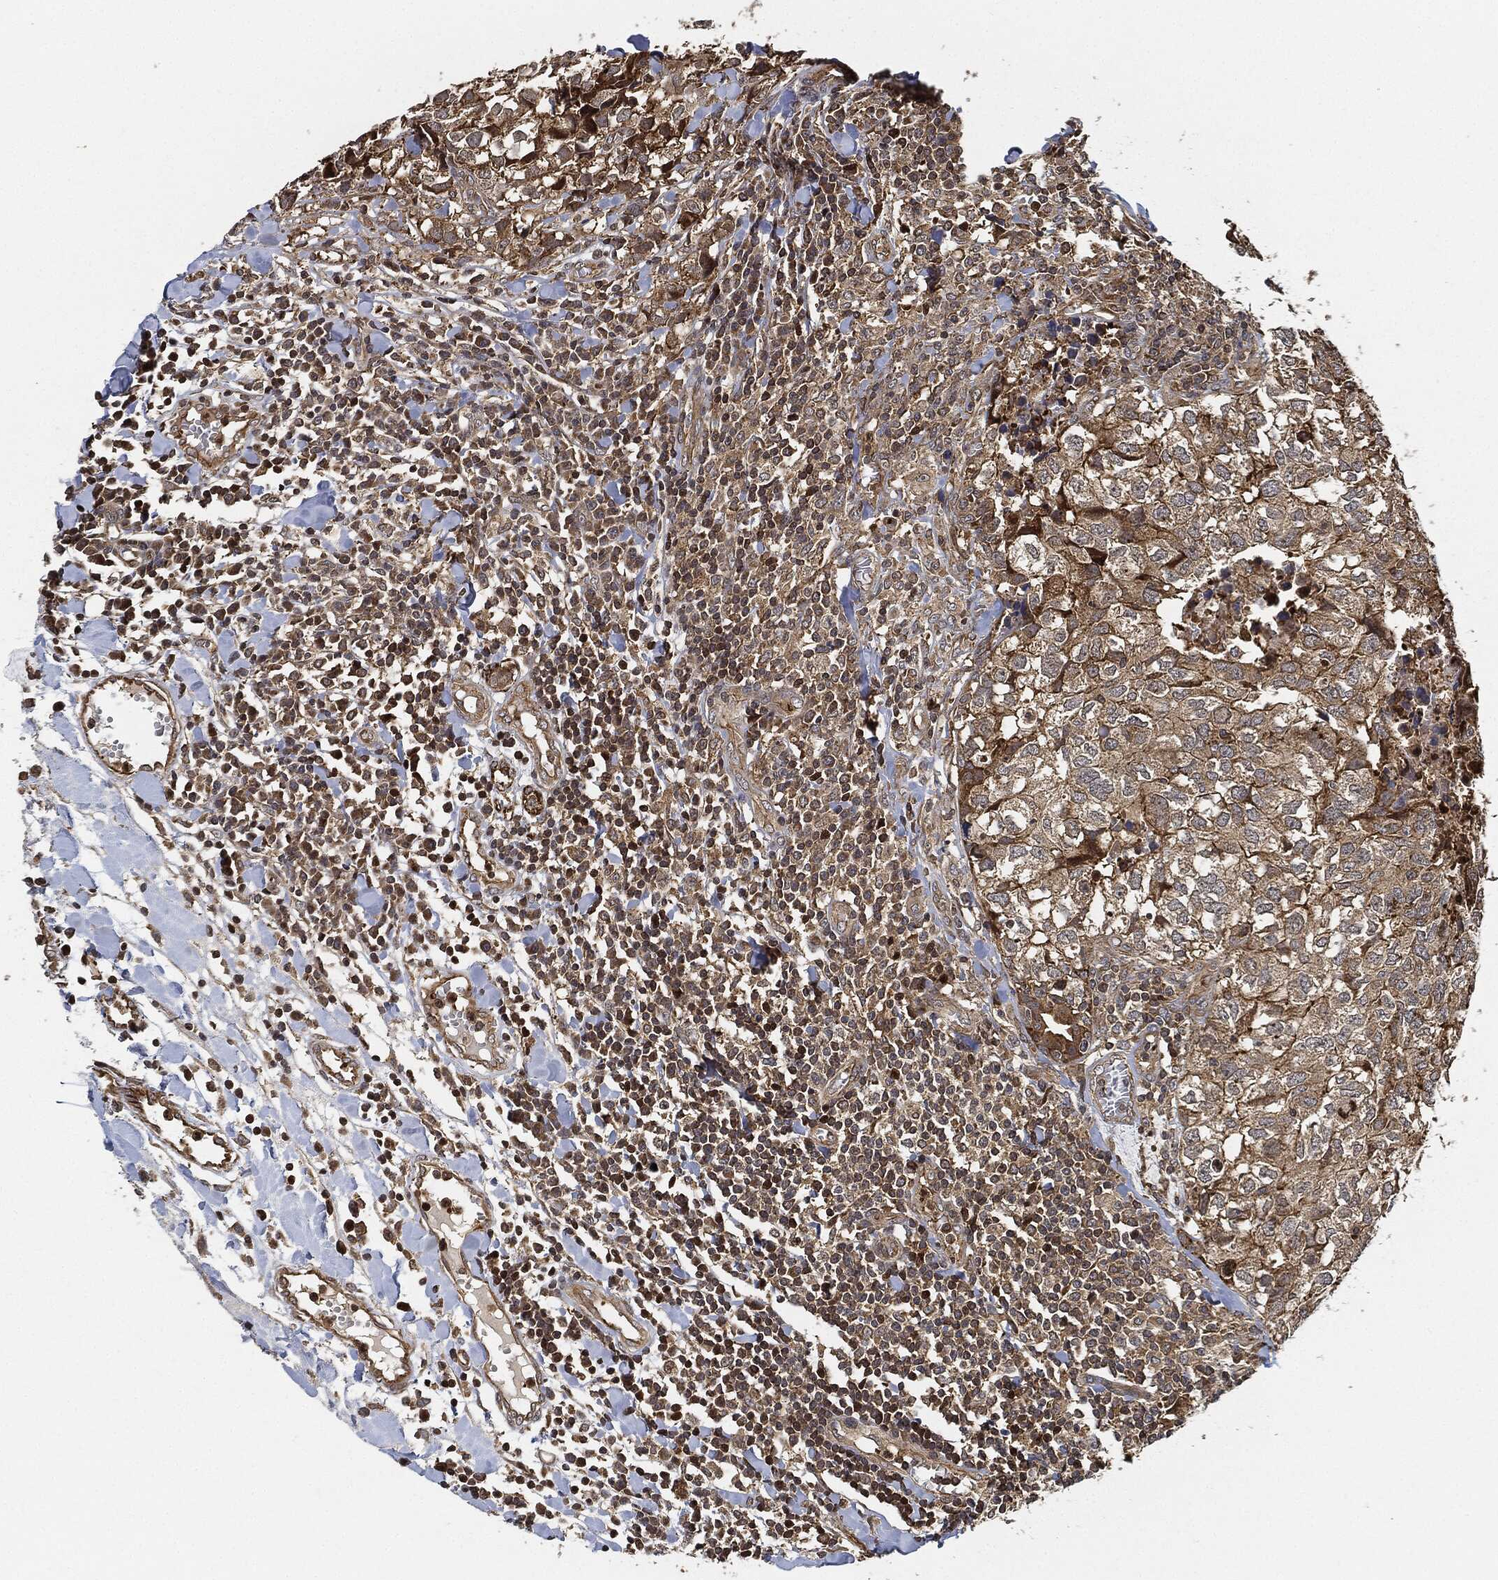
{"staining": {"intensity": "moderate", "quantity": "25%-75%", "location": "cytoplasmic/membranous"}, "tissue": "breast cancer", "cell_type": "Tumor cells", "image_type": "cancer", "snomed": [{"axis": "morphology", "description": "Duct carcinoma"}, {"axis": "topography", "description": "Breast"}], "caption": "Moderate cytoplasmic/membranous protein staining is seen in approximately 25%-75% of tumor cells in breast cancer.", "gene": "MAP3K3", "patient": {"sex": "female", "age": 30}}